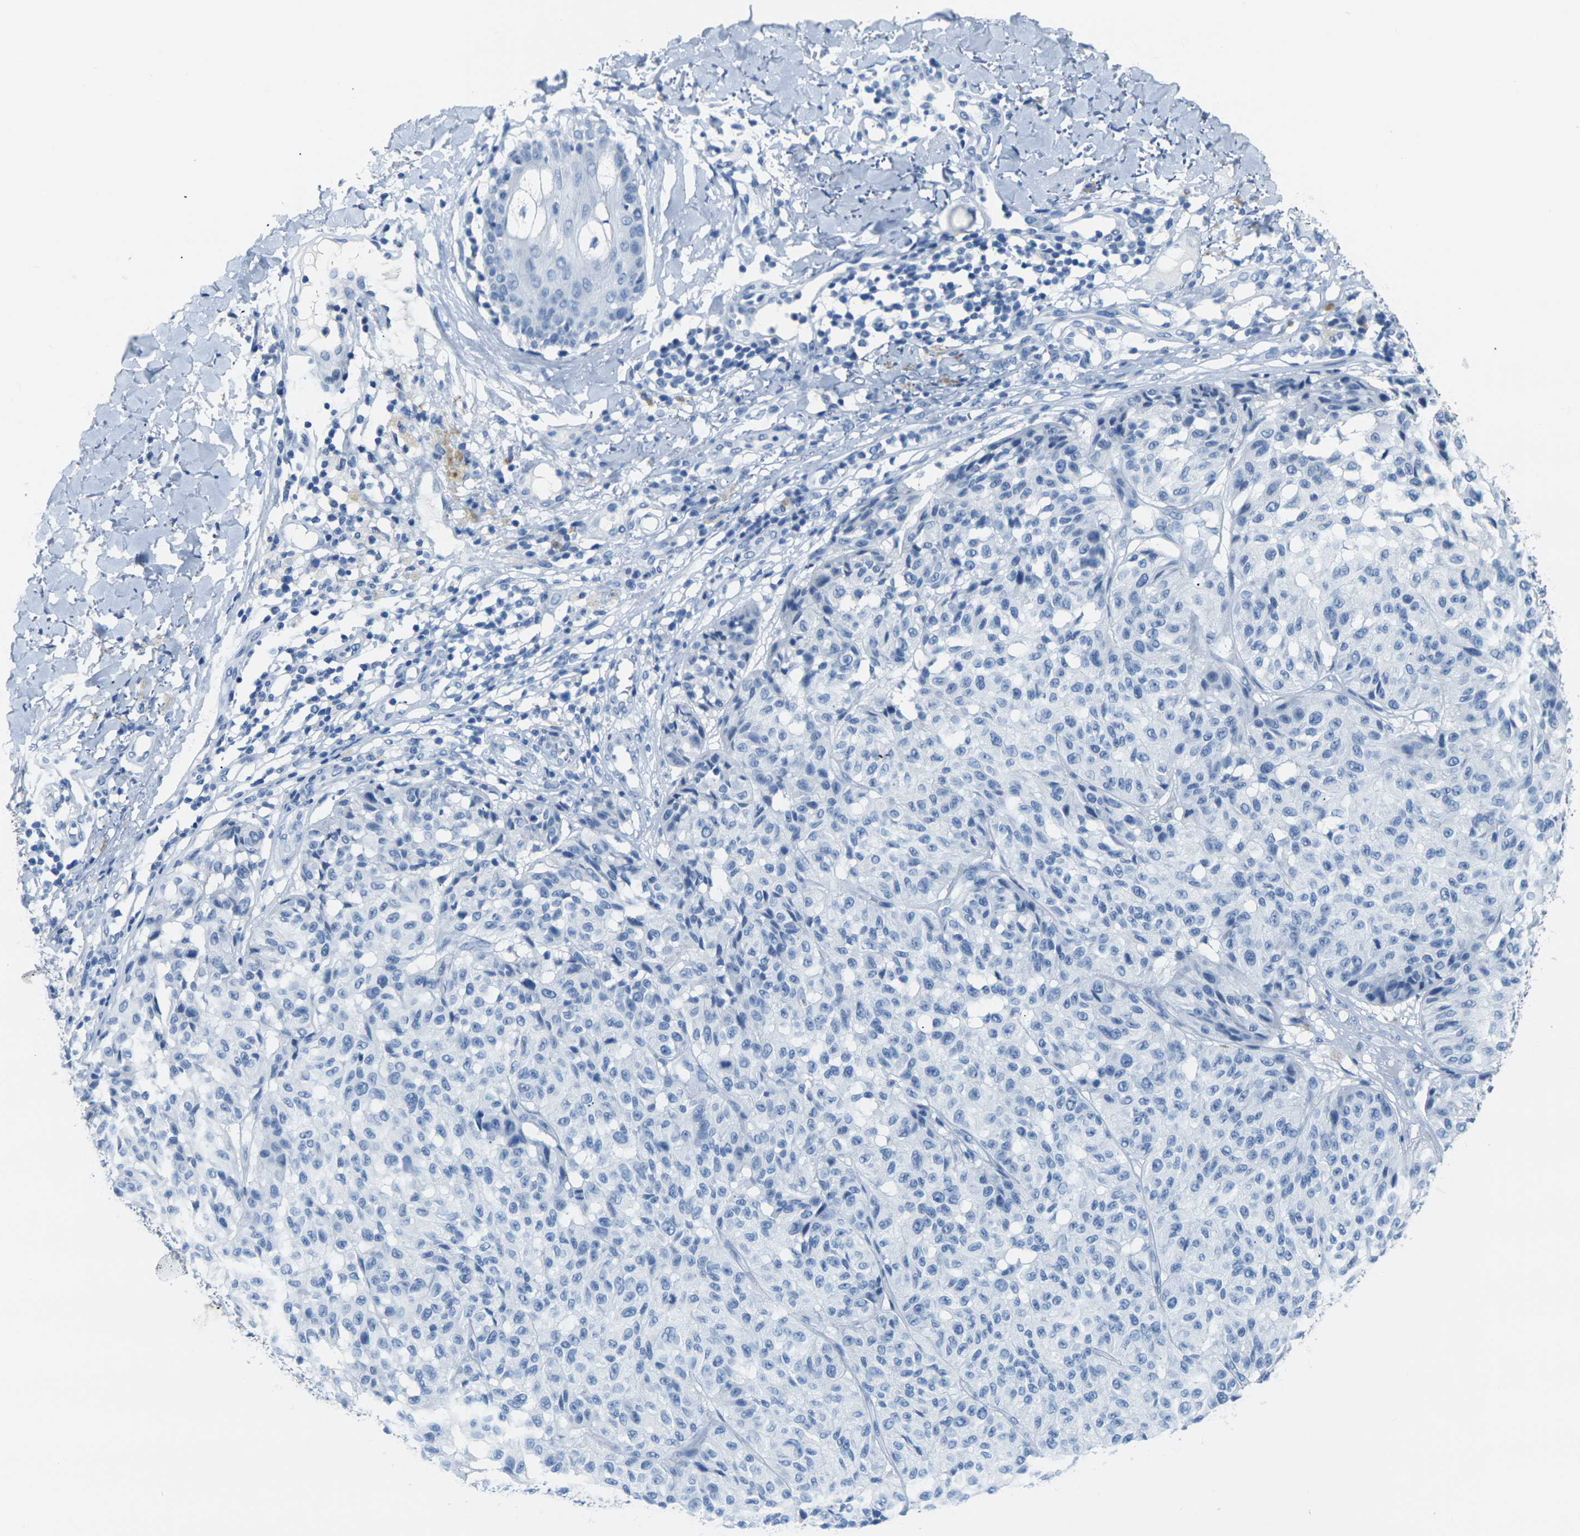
{"staining": {"intensity": "negative", "quantity": "none", "location": "none"}, "tissue": "melanoma", "cell_type": "Tumor cells", "image_type": "cancer", "snomed": [{"axis": "morphology", "description": "Malignant melanoma, NOS"}, {"axis": "topography", "description": "Skin"}], "caption": "DAB (3,3'-diaminobenzidine) immunohistochemical staining of human melanoma demonstrates no significant staining in tumor cells. (DAB (3,3'-diaminobenzidine) immunohistochemistry visualized using brightfield microscopy, high magnification).", "gene": "CLDN7", "patient": {"sex": "female", "age": 46}}